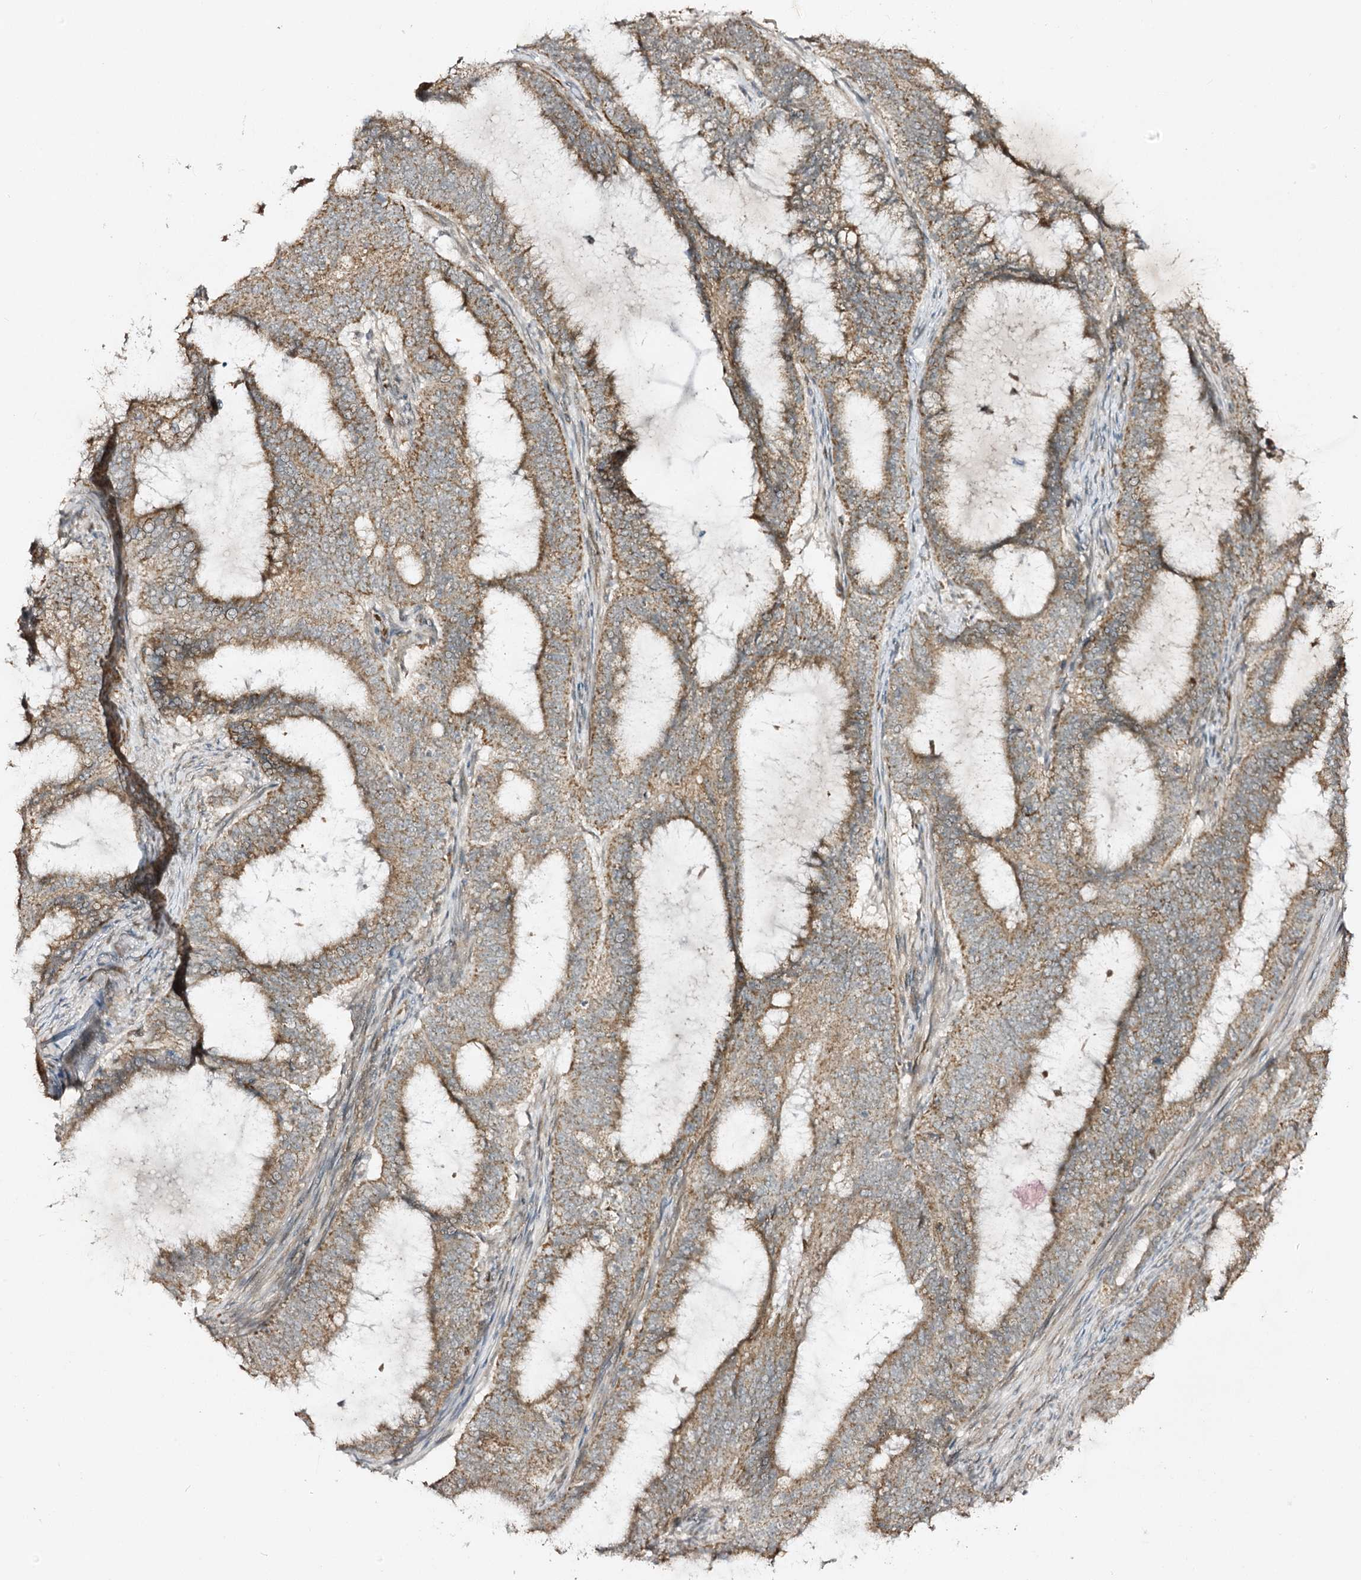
{"staining": {"intensity": "moderate", "quantity": ">75%", "location": "cytoplasmic/membranous"}, "tissue": "endometrial cancer", "cell_type": "Tumor cells", "image_type": "cancer", "snomed": [{"axis": "morphology", "description": "Adenocarcinoma, NOS"}, {"axis": "topography", "description": "Endometrium"}], "caption": "DAB immunohistochemical staining of human endometrial cancer (adenocarcinoma) reveals moderate cytoplasmic/membranous protein staining in about >75% of tumor cells. (Stains: DAB (3,3'-diaminobenzidine) in brown, nuclei in blue, Microscopy: brightfield microscopy at high magnification).", "gene": "CBR4", "patient": {"sex": "female", "age": 51}}